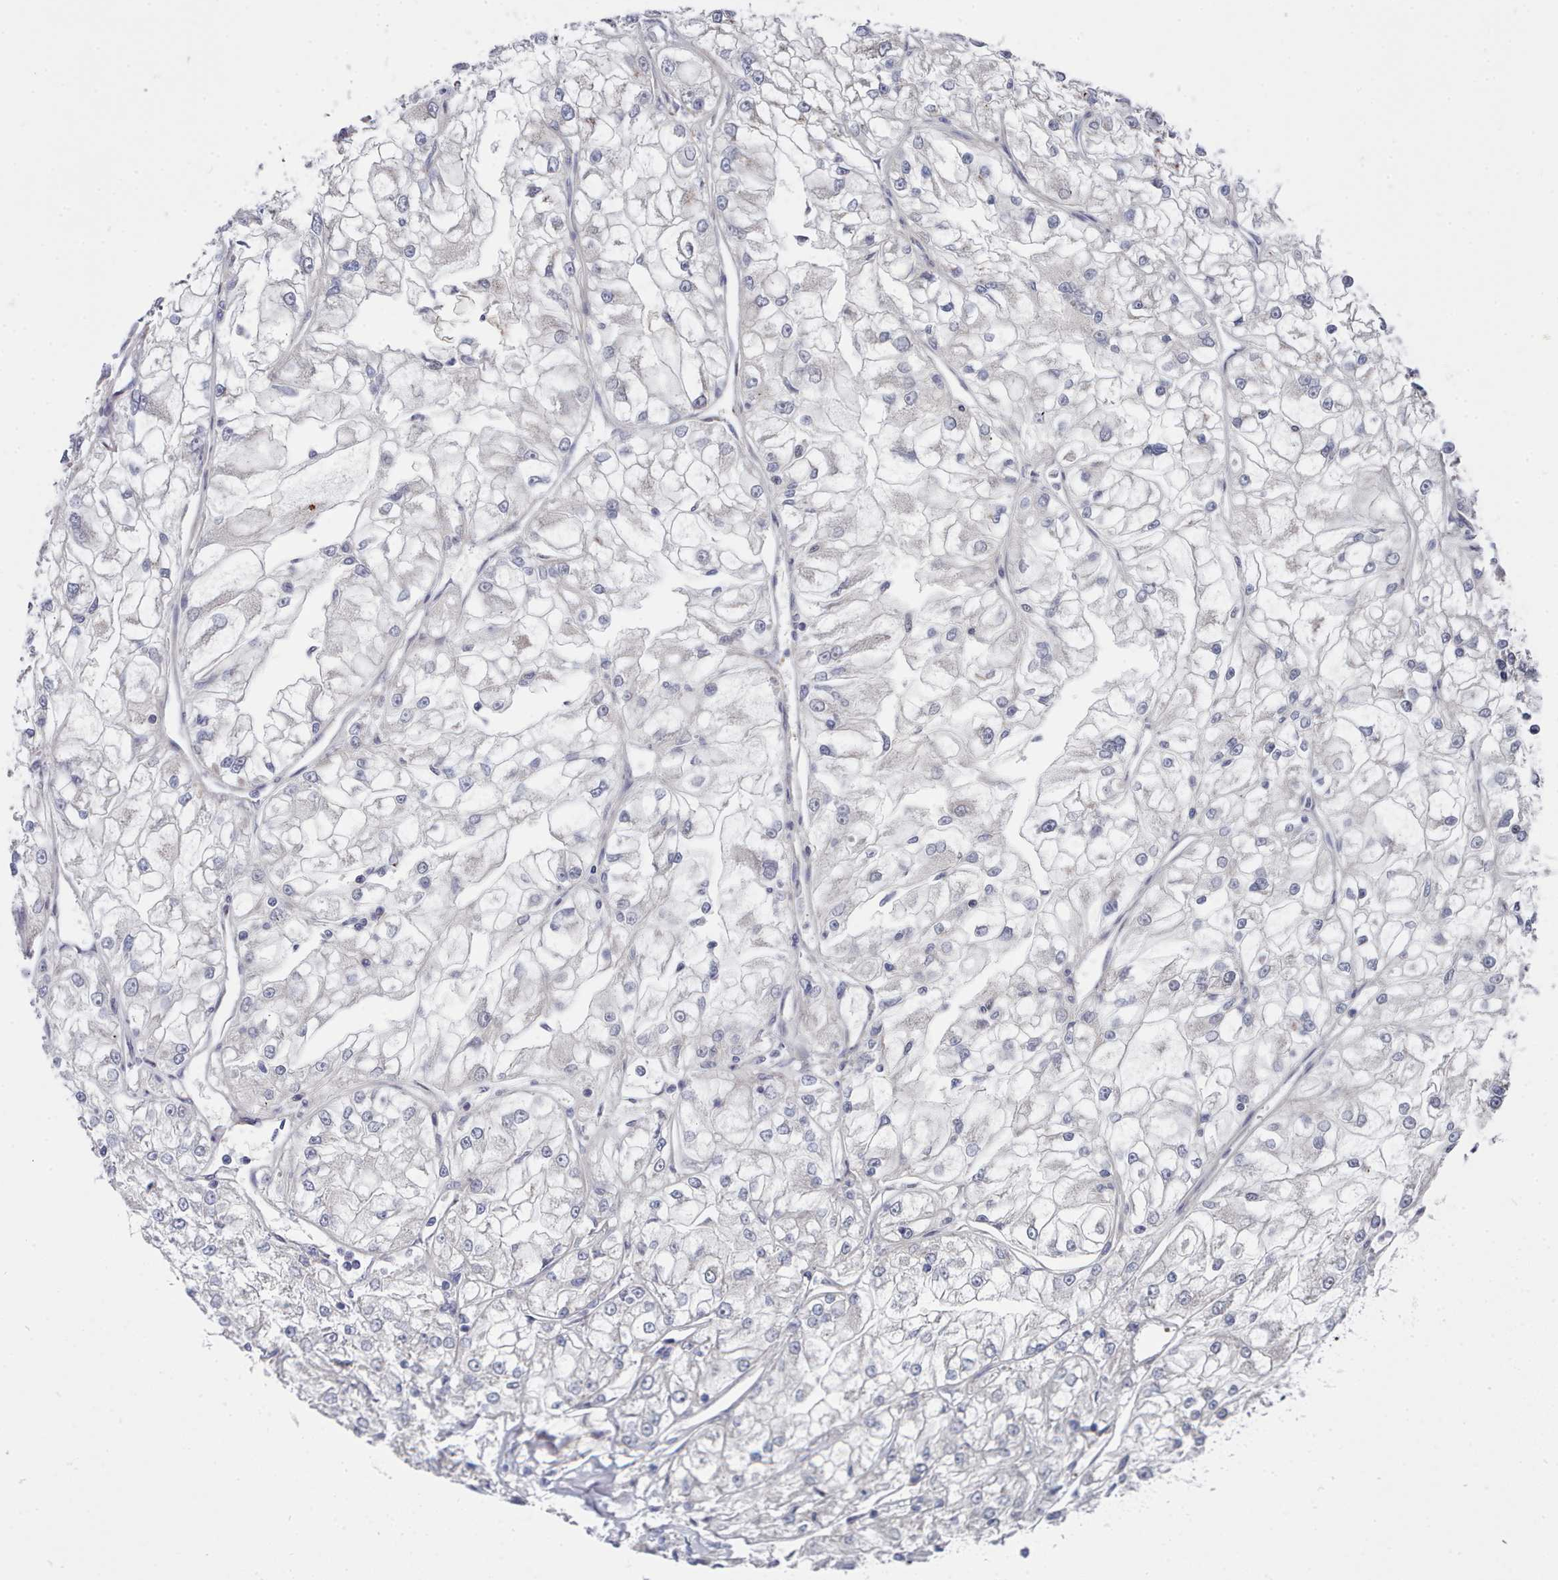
{"staining": {"intensity": "negative", "quantity": "none", "location": "none"}, "tissue": "renal cancer", "cell_type": "Tumor cells", "image_type": "cancer", "snomed": [{"axis": "morphology", "description": "Adenocarcinoma, NOS"}, {"axis": "topography", "description": "Kidney"}], "caption": "IHC photomicrograph of renal cancer (adenocarcinoma) stained for a protein (brown), which displays no expression in tumor cells.", "gene": "PDE4C", "patient": {"sex": "female", "age": 72}}